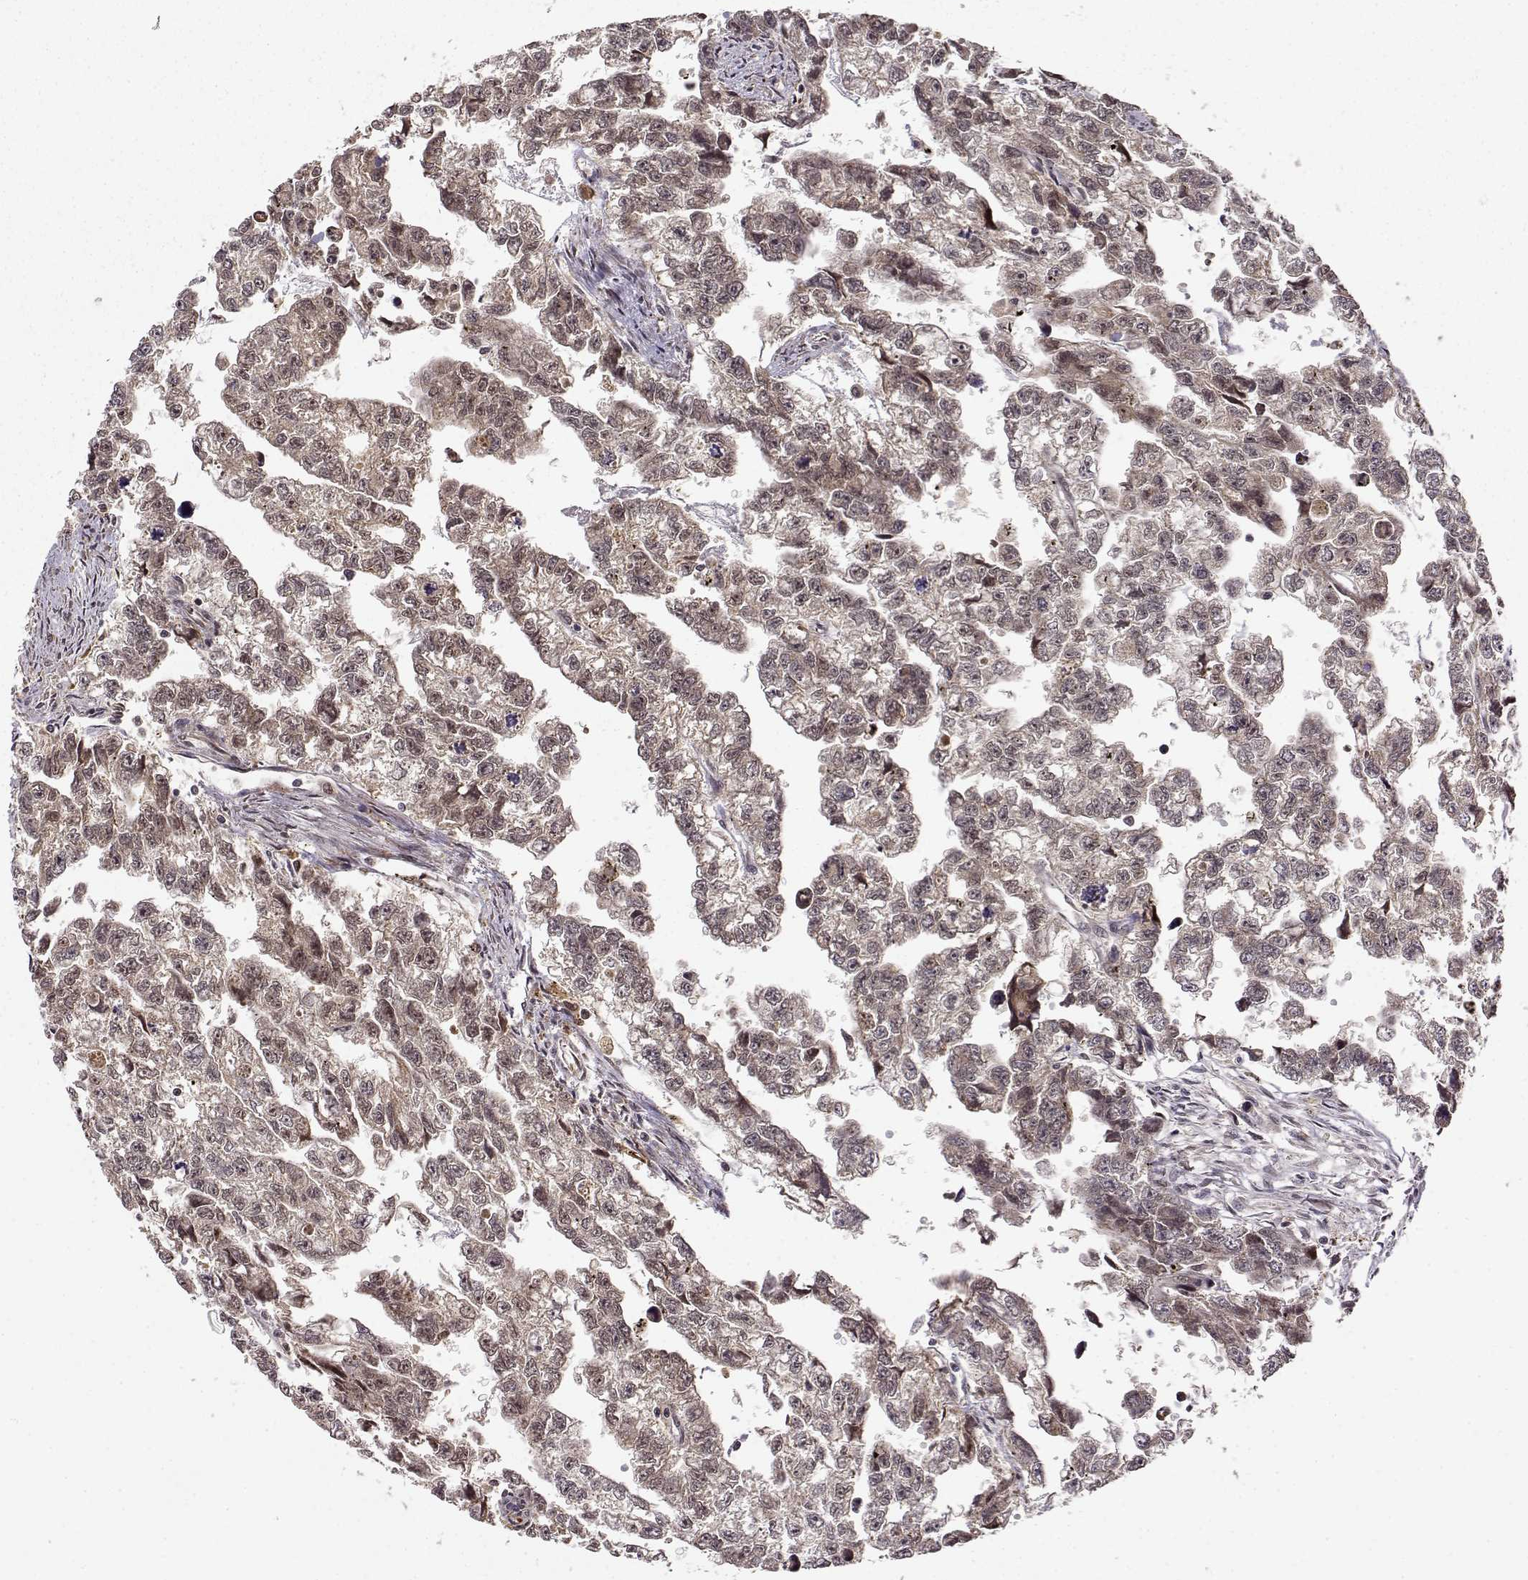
{"staining": {"intensity": "weak", "quantity": ">75%", "location": "cytoplasmic/membranous,nuclear"}, "tissue": "testis cancer", "cell_type": "Tumor cells", "image_type": "cancer", "snomed": [{"axis": "morphology", "description": "Carcinoma, Embryonal, NOS"}, {"axis": "morphology", "description": "Teratoma, malignant, NOS"}, {"axis": "topography", "description": "Testis"}], "caption": "About >75% of tumor cells in human testis cancer show weak cytoplasmic/membranous and nuclear protein expression as visualized by brown immunohistochemical staining.", "gene": "MAEA", "patient": {"sex": "male", "age": 44}}